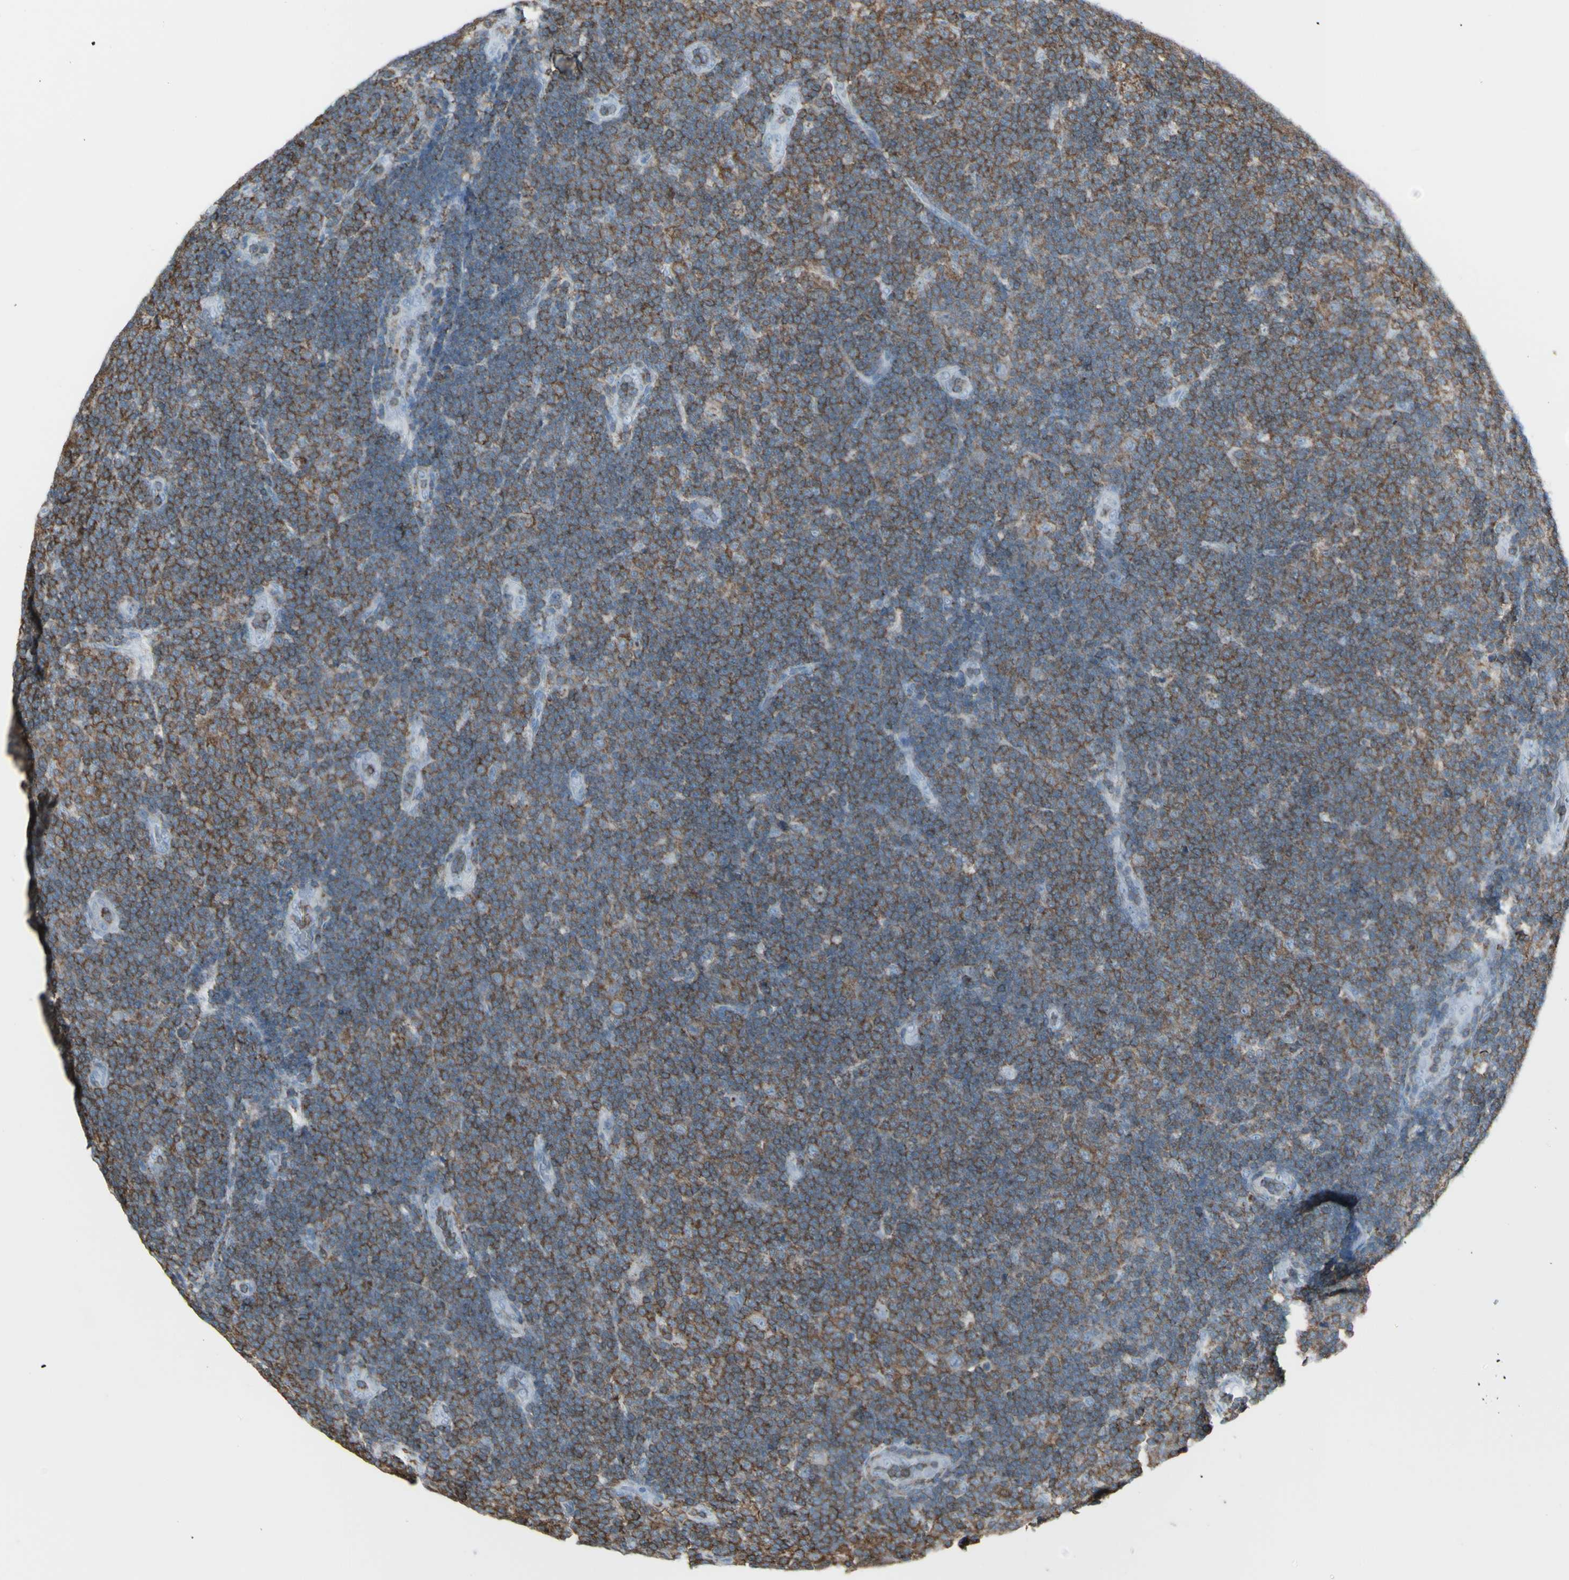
{"staining": {"intensity": "moderate", "quantity": ">75%", "location": "cytoplasmic/membranous"}, "tissue": "lymphoma", "cell_type": "Tumor cells", "image_type": "cancer", "snomed": [{"axis": "morphology", "description": "Malignant lymphoma, non-Hodgkin's type, Low grade"}, {"axis": "topography", "description": "Lymph node"}], "caption": "Lymphoma tissue reveals moderate cytoplasmic/membranous expression in approximately >75% of tumor cells, visualized by immunohistochemistry. (IHC, brightfield microscopy, high magnification).", "gene": "NRG1", "patient": {"sex": "male", "age": 83}}